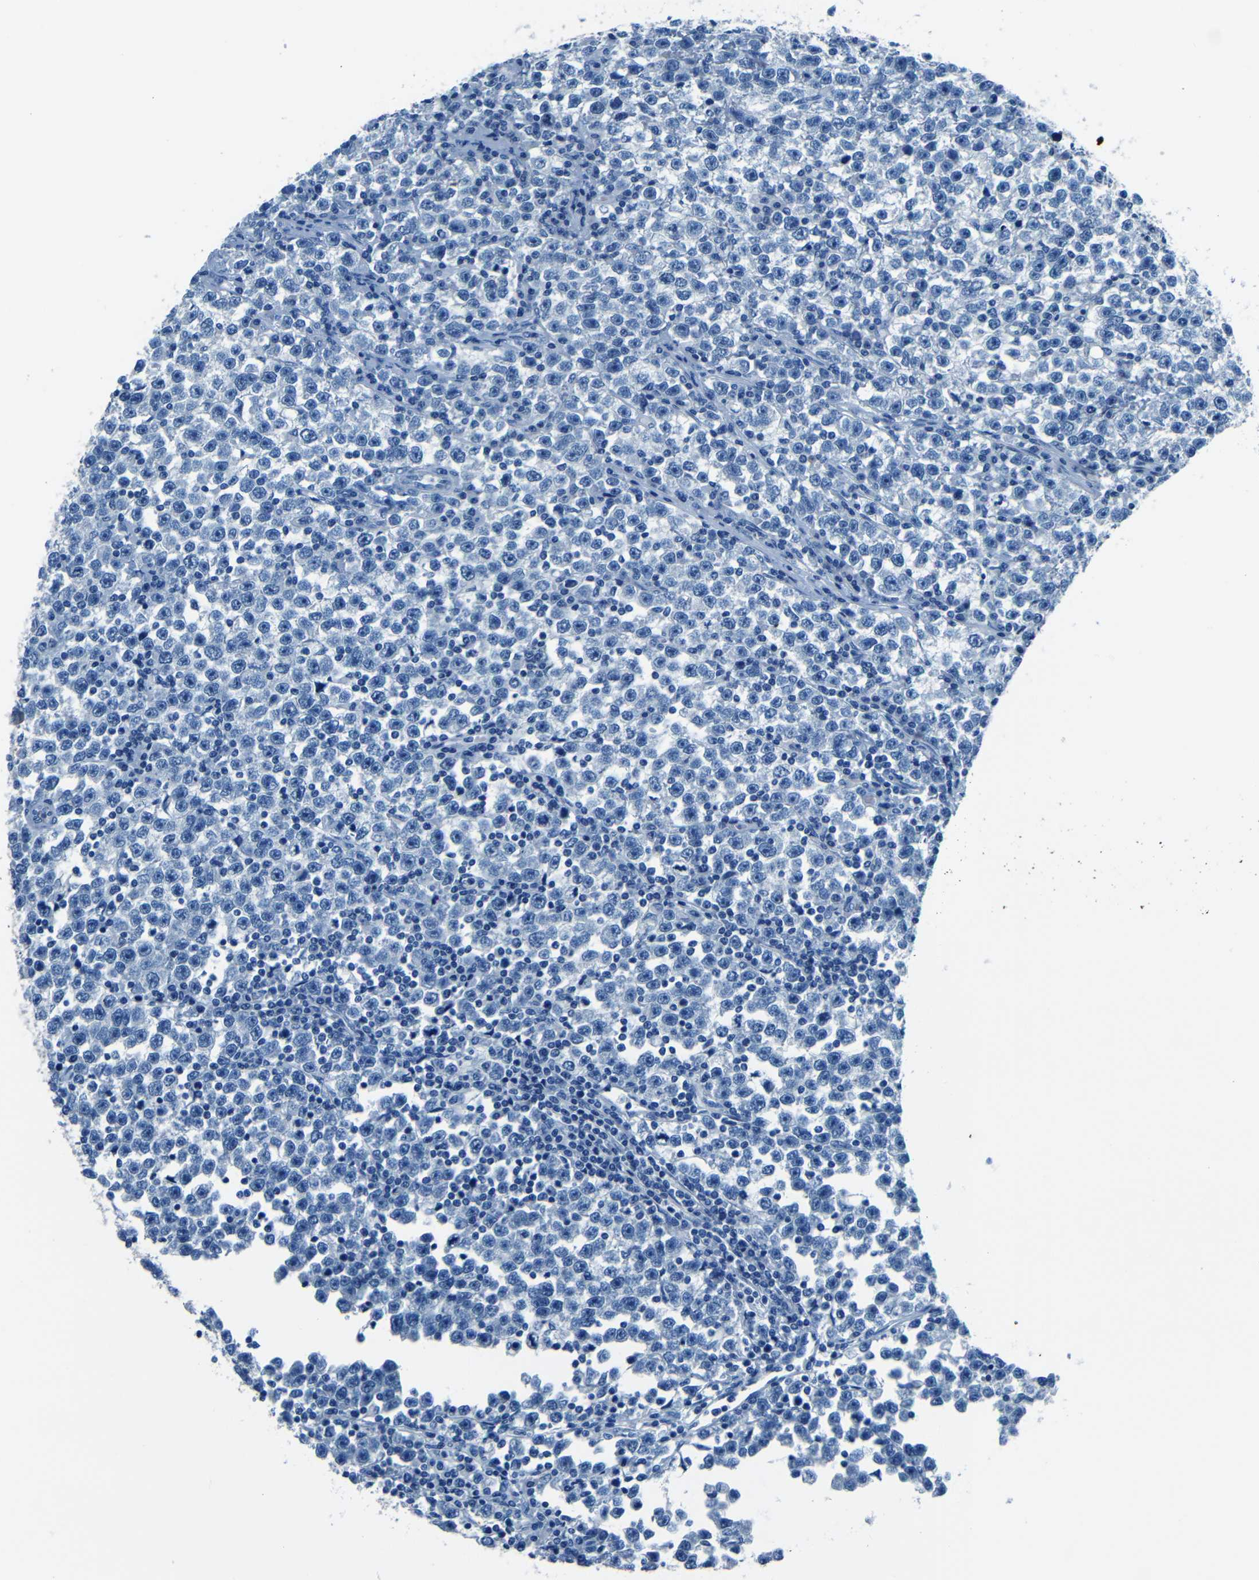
{"staining": {"intensity": "negative", "quantity": "none", "location": "none"}, "tissue": "testis cancer", "cell_type": "Tumor cells", "image_type": "cancer", "snomed": [{"axis": "morphology", "description": "Seminoma, NOS"}, {"axis": "topography", "description": "Testis"}], "caption": "Immunohistochemical staining of testis cancer (seminoma) exhibits no significant staining in tumor cells.", "gene": "FBN2", "patient": {"sex": "male", "age": 43}}